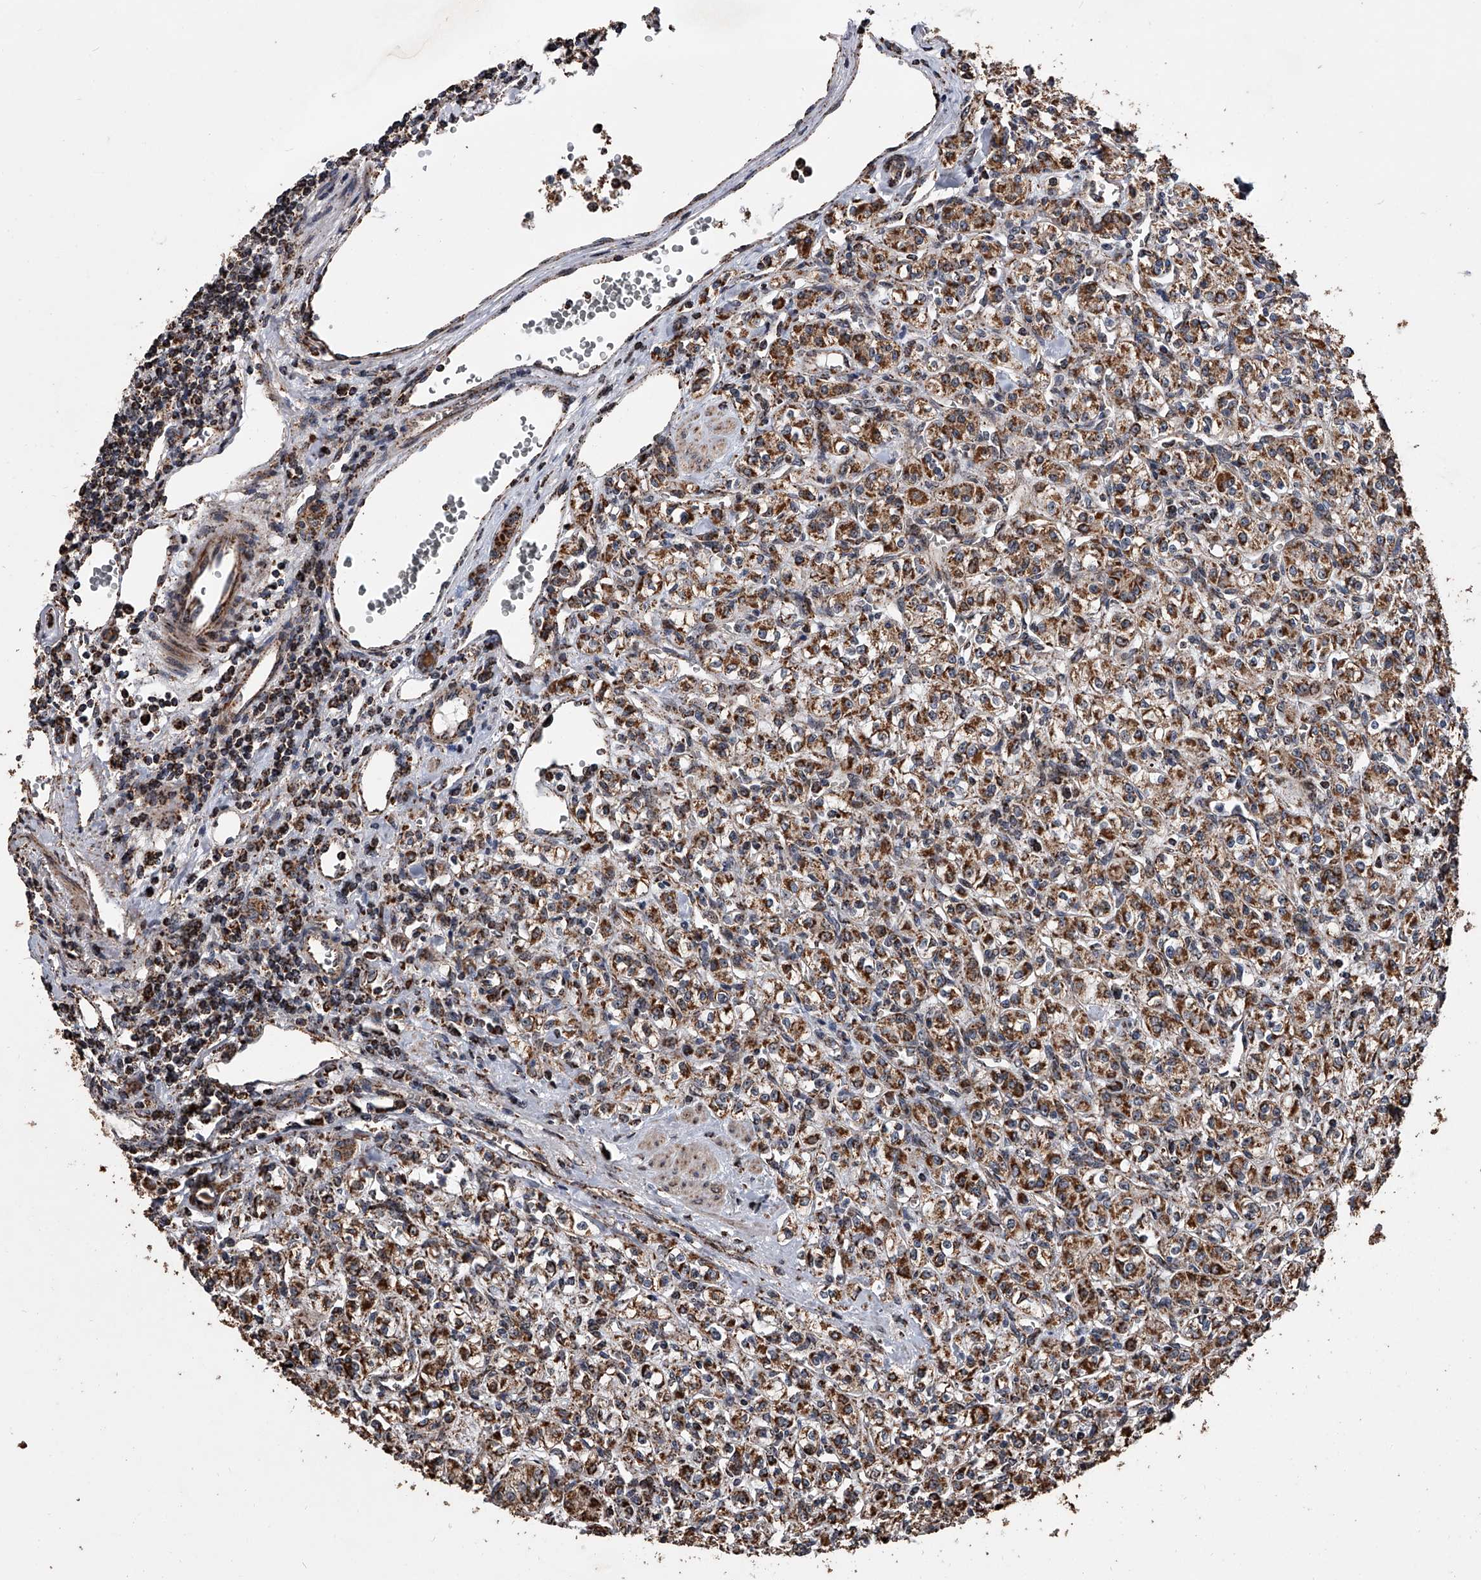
{"staining": {"intensity": "strong", "quantity": ">75%", "location": "cytoplasmic/membranous"}, "tissue": "renal cancer", "cell_type": "Tumor cells", "image_type": "cancer", "snomed": [{"axis": "morphology", "description": "Adenocarcinoma, NOS"}, {"axis": "topography", "description": "Kidney"}], "caption": "Brown immunohistochemical staining in renal cancer (adenocarcinoma) reveals strong cytoplasmic/membranous expression in about >75% of tumor cells.", "gene": "SMPDL3A", "patient": {"sex": "male", "age": 77}}